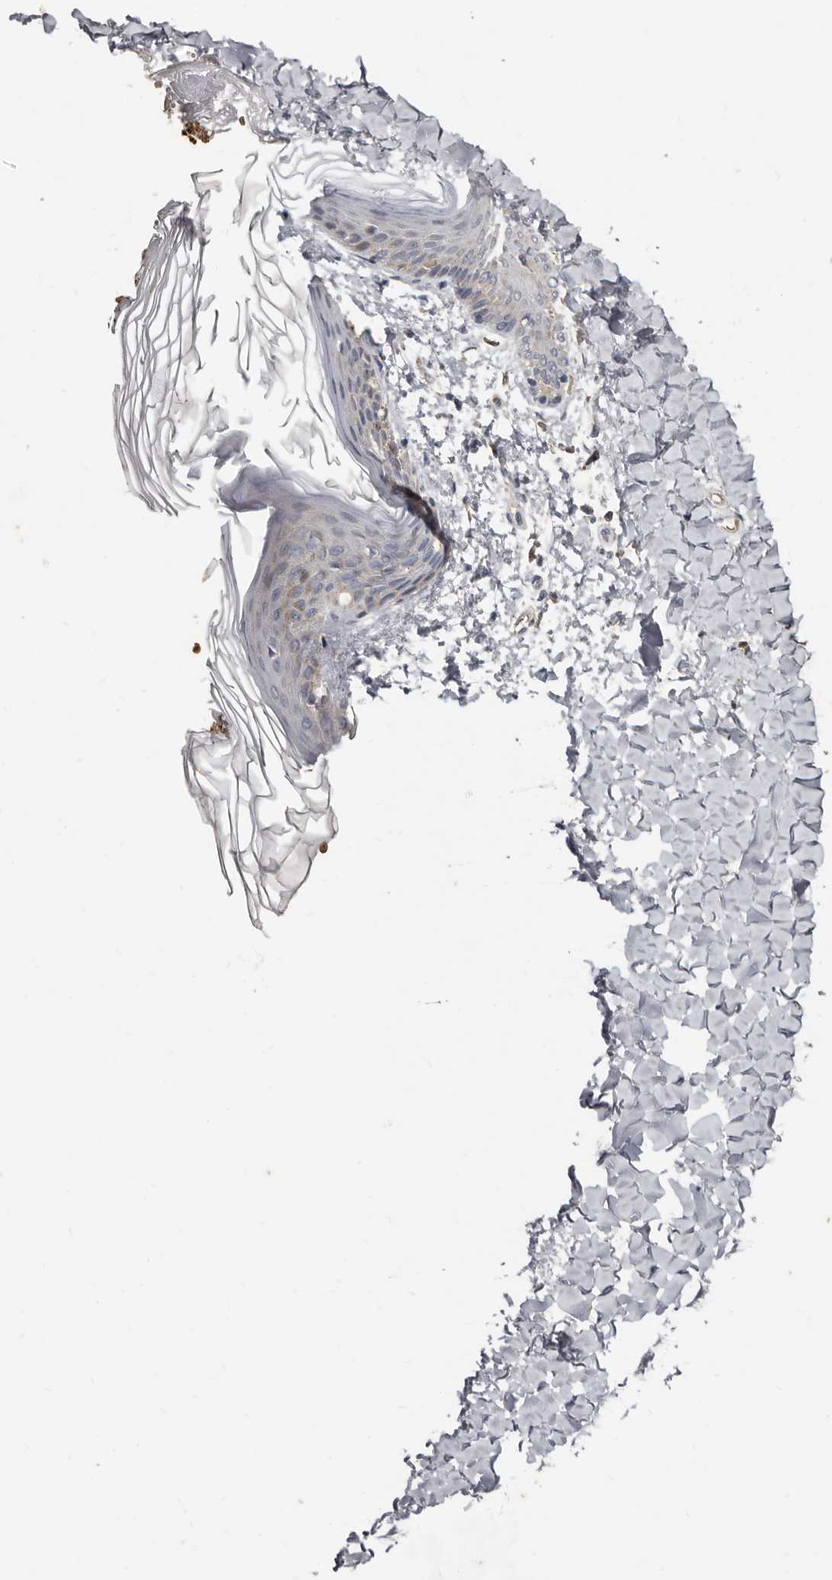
{"staining": {"intensity": "negative", "quantity": "none", "location": "none"}, "tissue": "skin", "cell_type": "Fibroblasts", "image_type": "normal", "snomed": [{"axis": "morphology", "description": "Normal tissue, NOS"}, {"axis": "morphology", "description": "Neoplasm, benign, NOS"}, {"axis": "topography", "description": "Skin"}, {"axis": "topography", "description": "Soft tissue"}], "caption": "Image shows no significant protein positivity in fibroblasts of unremarkable skin. The staining was performed using DAB to visualize the protein expression in brown, while the nuclei were stained in blue with hematoxylin (Magnification: 20x).", "gene": "KIF26B", "patient": {"sex": "male", "age": 26}}